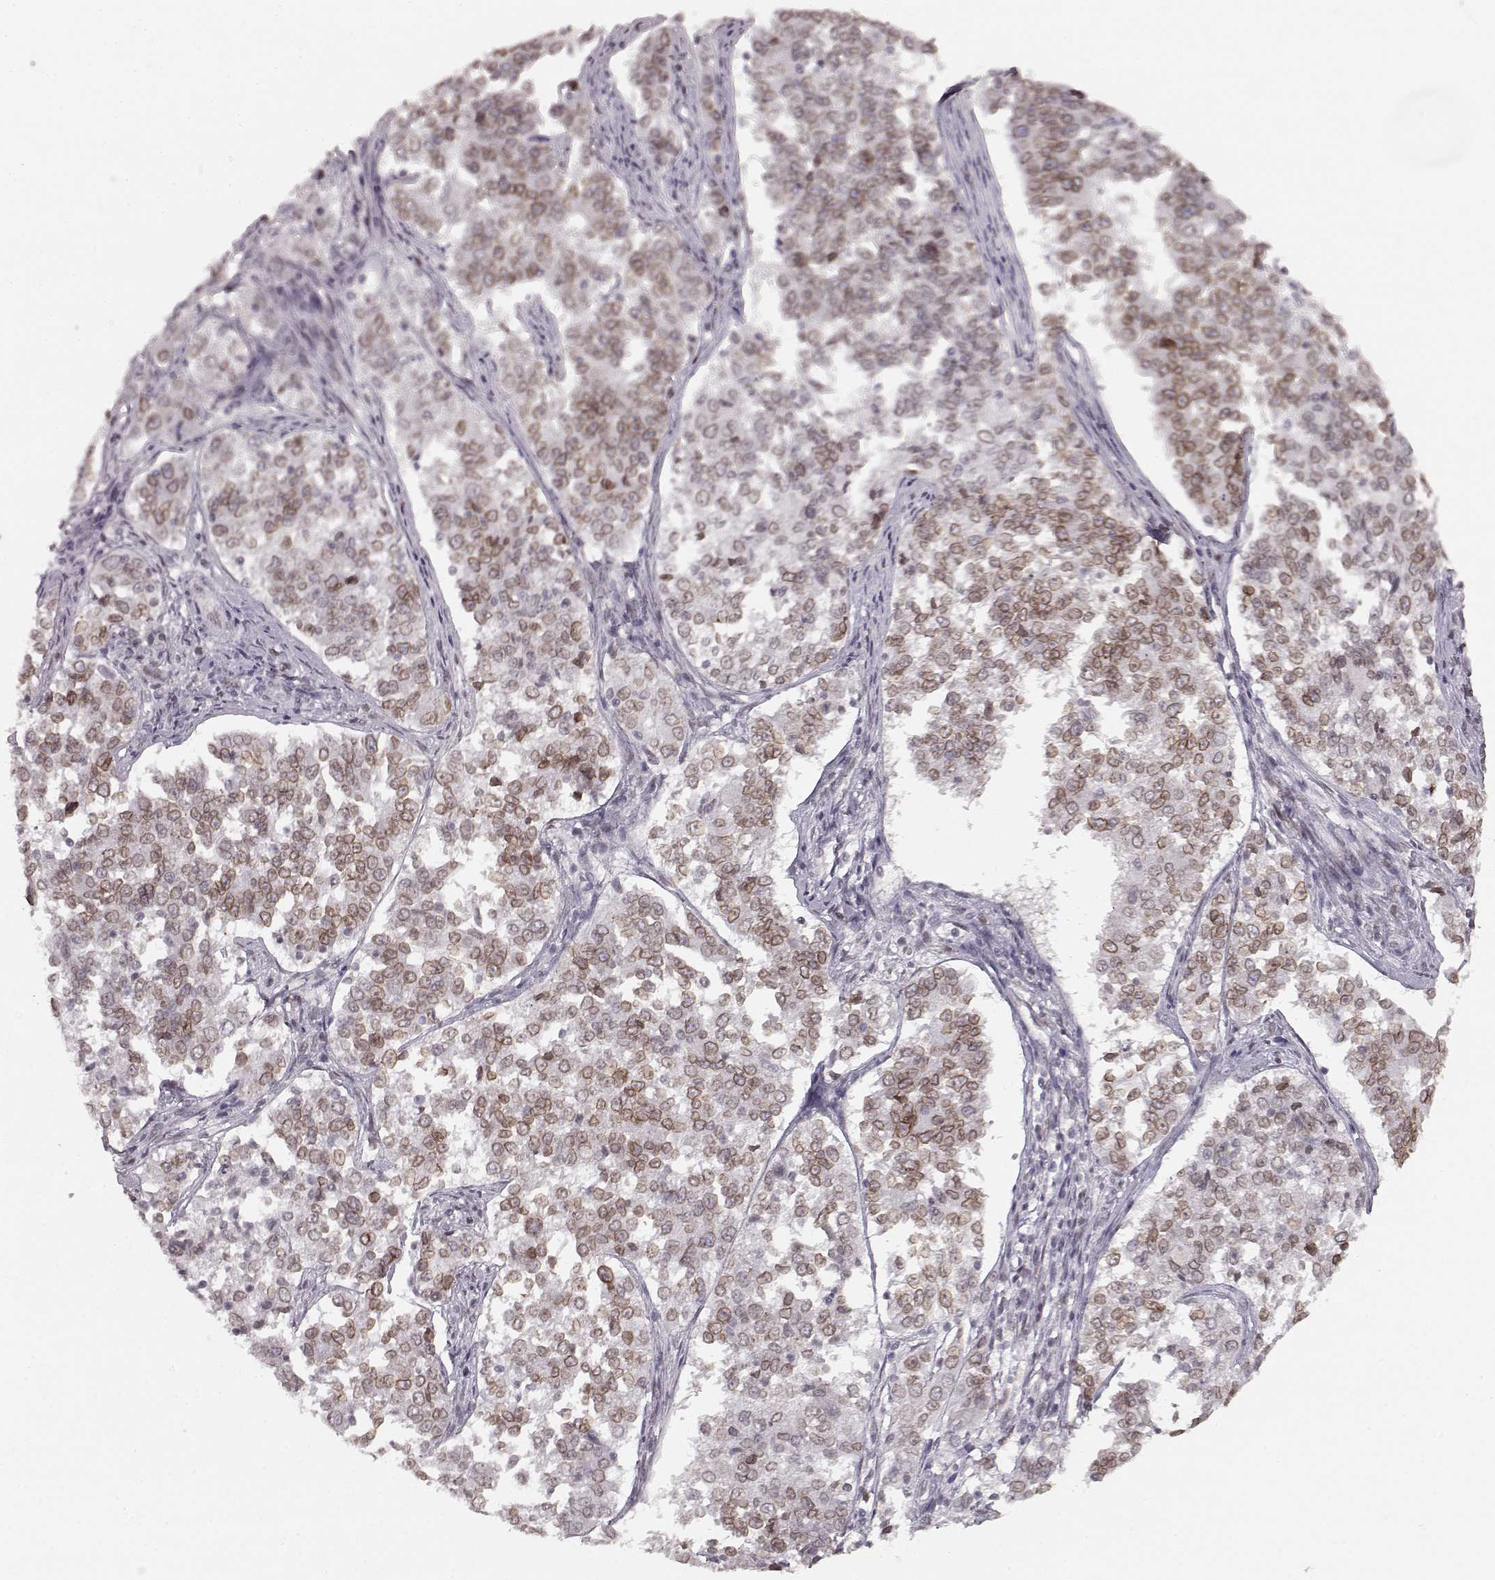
{"staining": {"intensity": "moderate", "quantity": ">75%", "location": "cytoplasmic/membranous,nuclear"}, "tissue": "endometrial cancer", "cell_type": "Tumor cells", "image_type": "cancer", "snomed": [{"axis": "morphology", "description": "Adenocarcinoma, NOS"}, {"axis": "topography", "description": "Endometrium"}], "caption": "Immunohistochemistry staining of adenocarcinoma (endometrial), which demonstrates medium levels of moderate cytoplasmic/membranous and nuclear staining in approximately >75% of tumor cells indicating moderate cytoplasmic/membranous and nuclear protein staining. The staining was performed using DAB (3,3'-diaminobenzidine) (brown) for protein detection and nuclei were counterstained in hematoxylin (blue).", "gene": "DCAF12", "patient": {"sex": "female", "age": 43}}